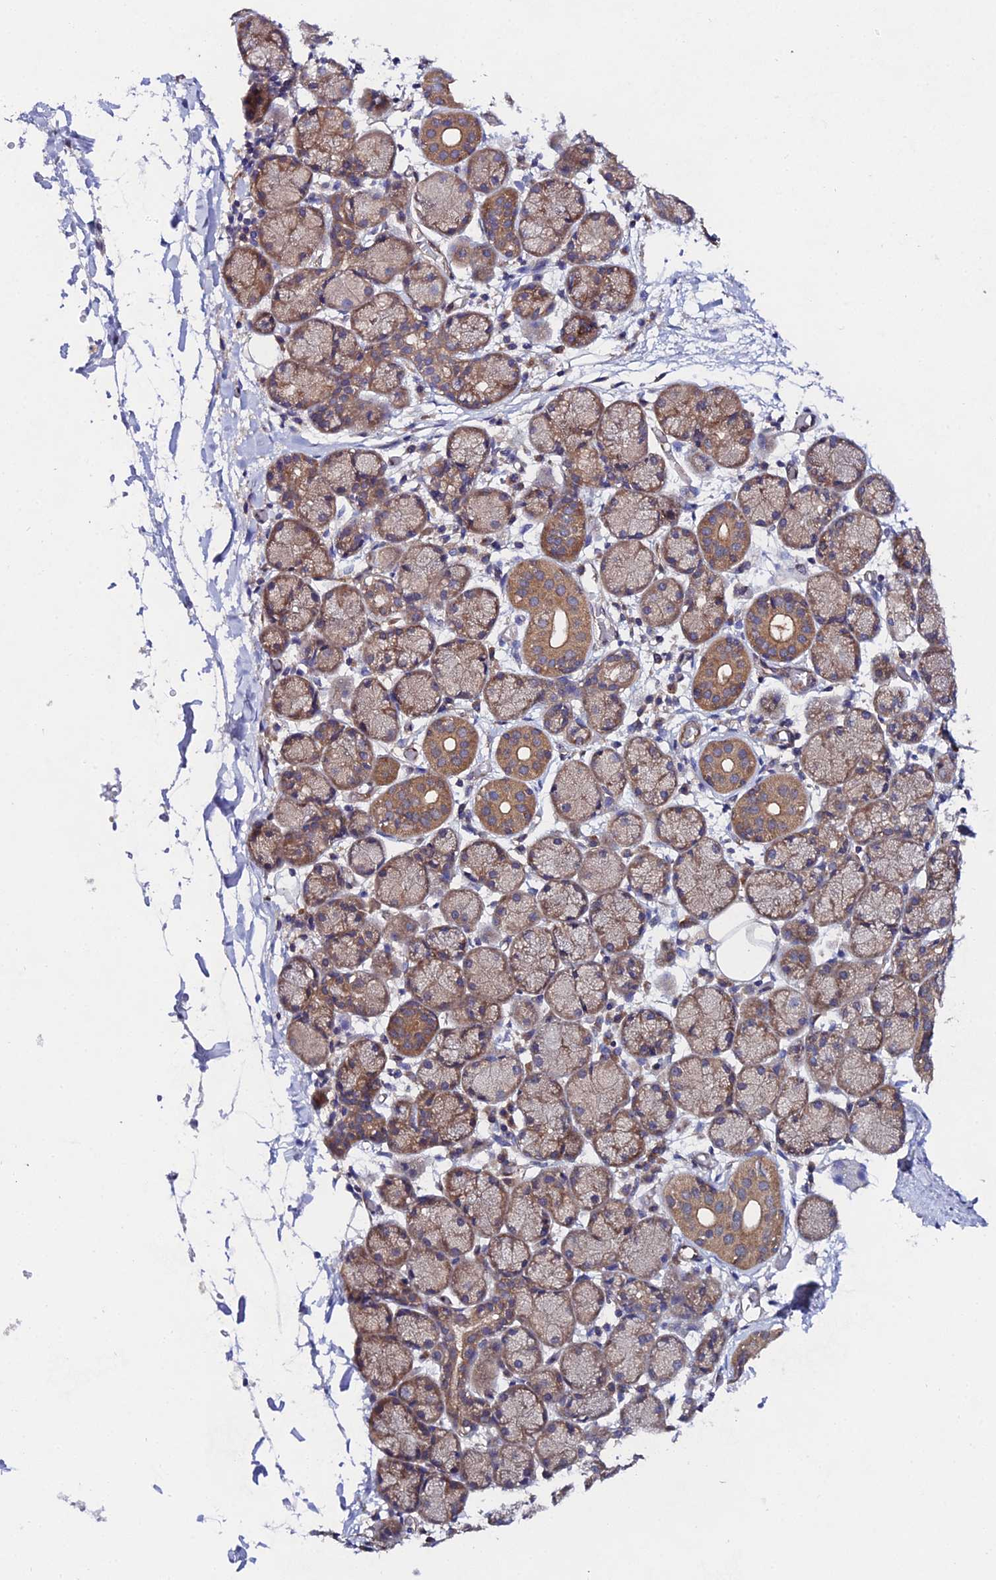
{"staining": {"intensity": "moderate", "quantity": "25%-75%", "location": "cytoplasmic/membranous"}, "tissue": "salivary gland", "cell_type": "Glandular cells", "image_type": "normal", "snomed": [{"axis": "morphology", "description": "Normal tissue, NOS"}, {"axis": "topography", "description": "Salivary gland"}], "caption": "Immunohistochemistry (DAB (3,3'-diaminobenzidine)) staining of normal salivary gland exhibits moderate cytoplasmic/membranous protein staining in approximately 25%-75% of glandular cells. (Stains: DAB (3,3'-diaminobenzidine) in brown, nuclei in blue, Microscopy: brightfield microscopy at high magnification).", "gene": "PPP2R2A", "patient": {"sex": "female", "age": 24}}